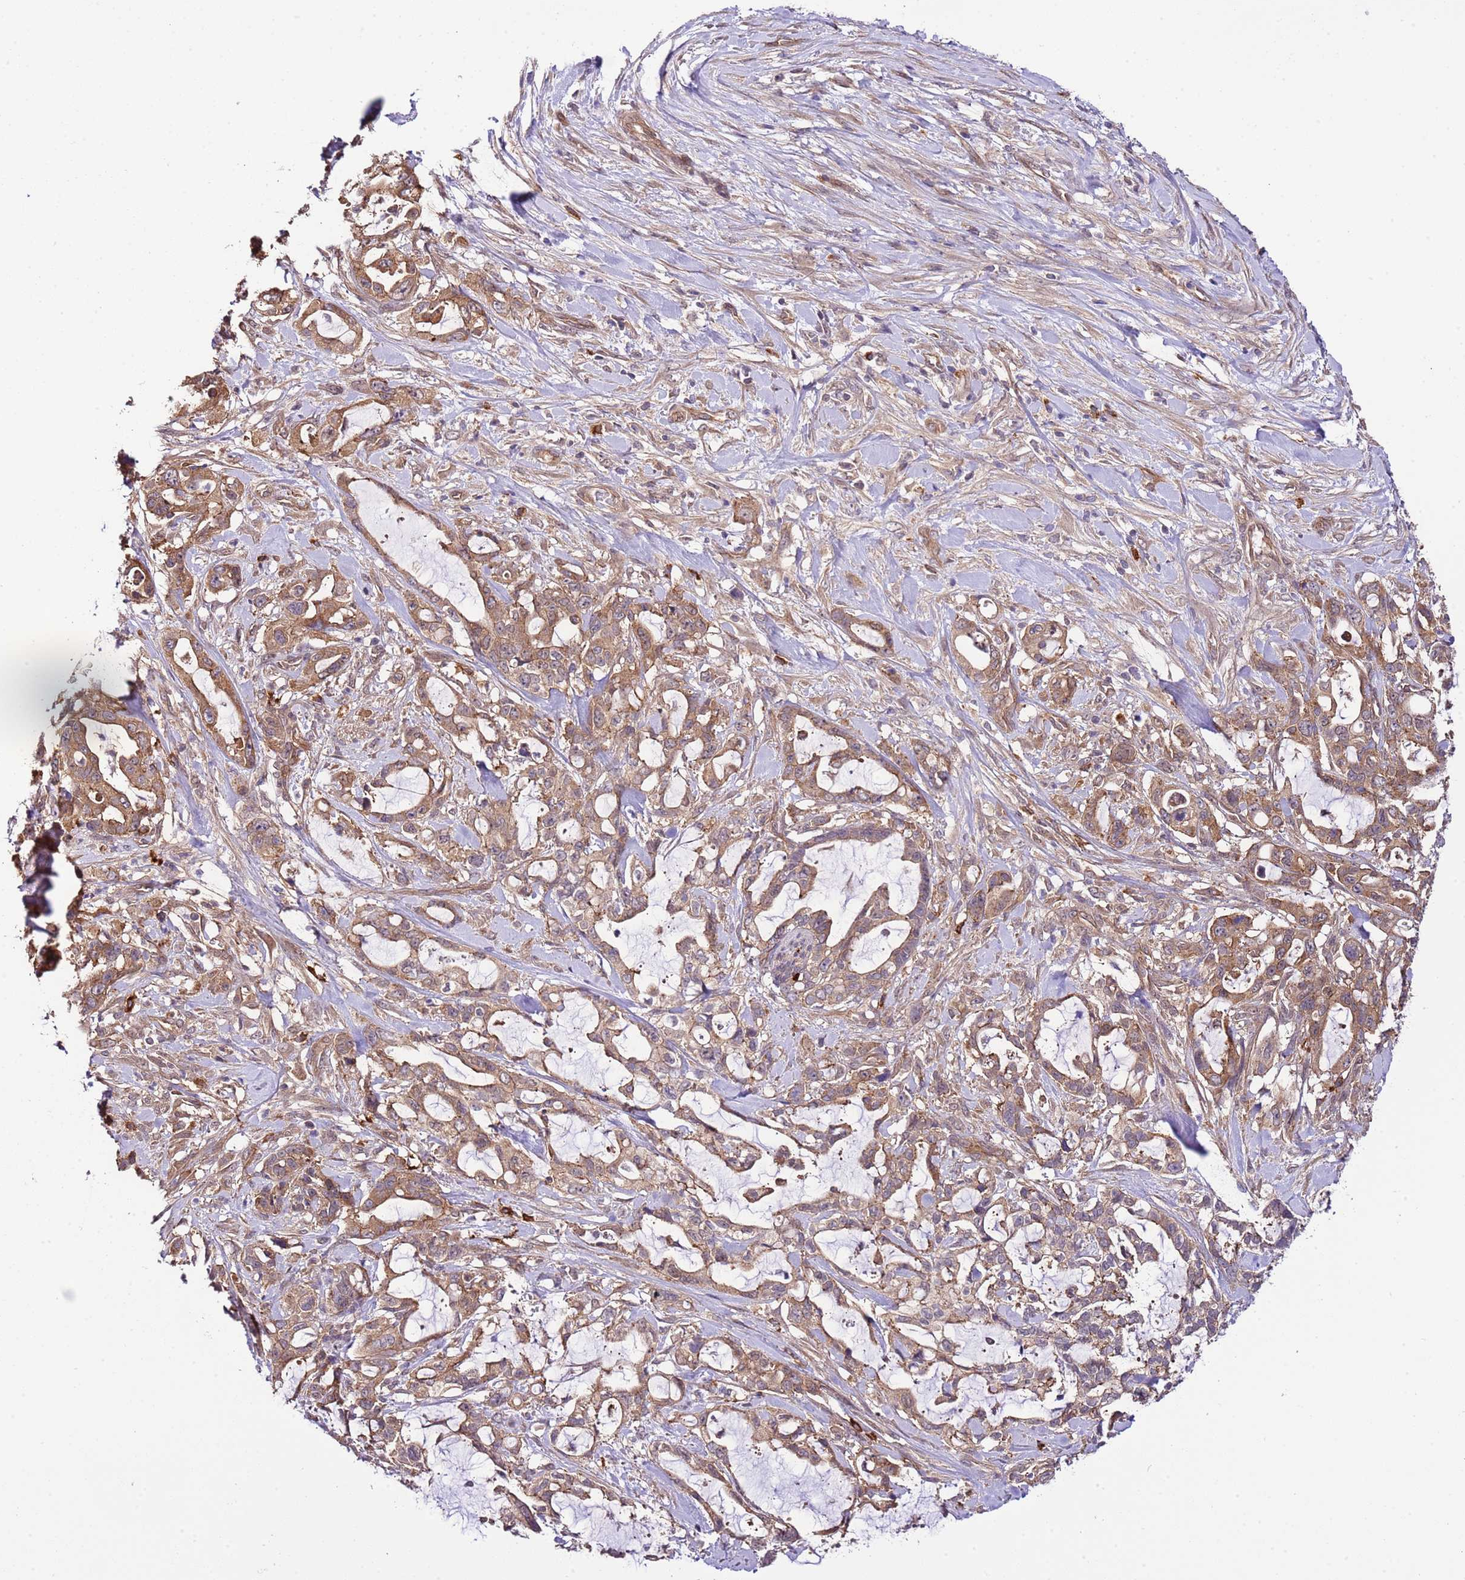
{"staining": {"intensity": "moderate", "quantity": ">75%", "location": "cytoplasmic/membranous"}, "tissue": "pancreatic cancer", "cell_type": "Tumor cells", "image_type": "cancer", "snomed": [{"axis": "morphology", "description": "Adenocarcinoma, NOS"}, {"axis": "topography", "description": "Pancreas"}], "caption": "Adenocarcinoma (pancreatic) was stained to show a protein in brown. There is medium levels of moderate cytoplasmic/membranous staining in approximately >75% of tumor cells. Using DAB (3,3'-diaminobenzidine) (brown) and hematoxylin (blue) stains, captured at high magnification using brightfield microscopy.", "gene": "DONSON", "patient": {"sex": "female", "age": 61}}